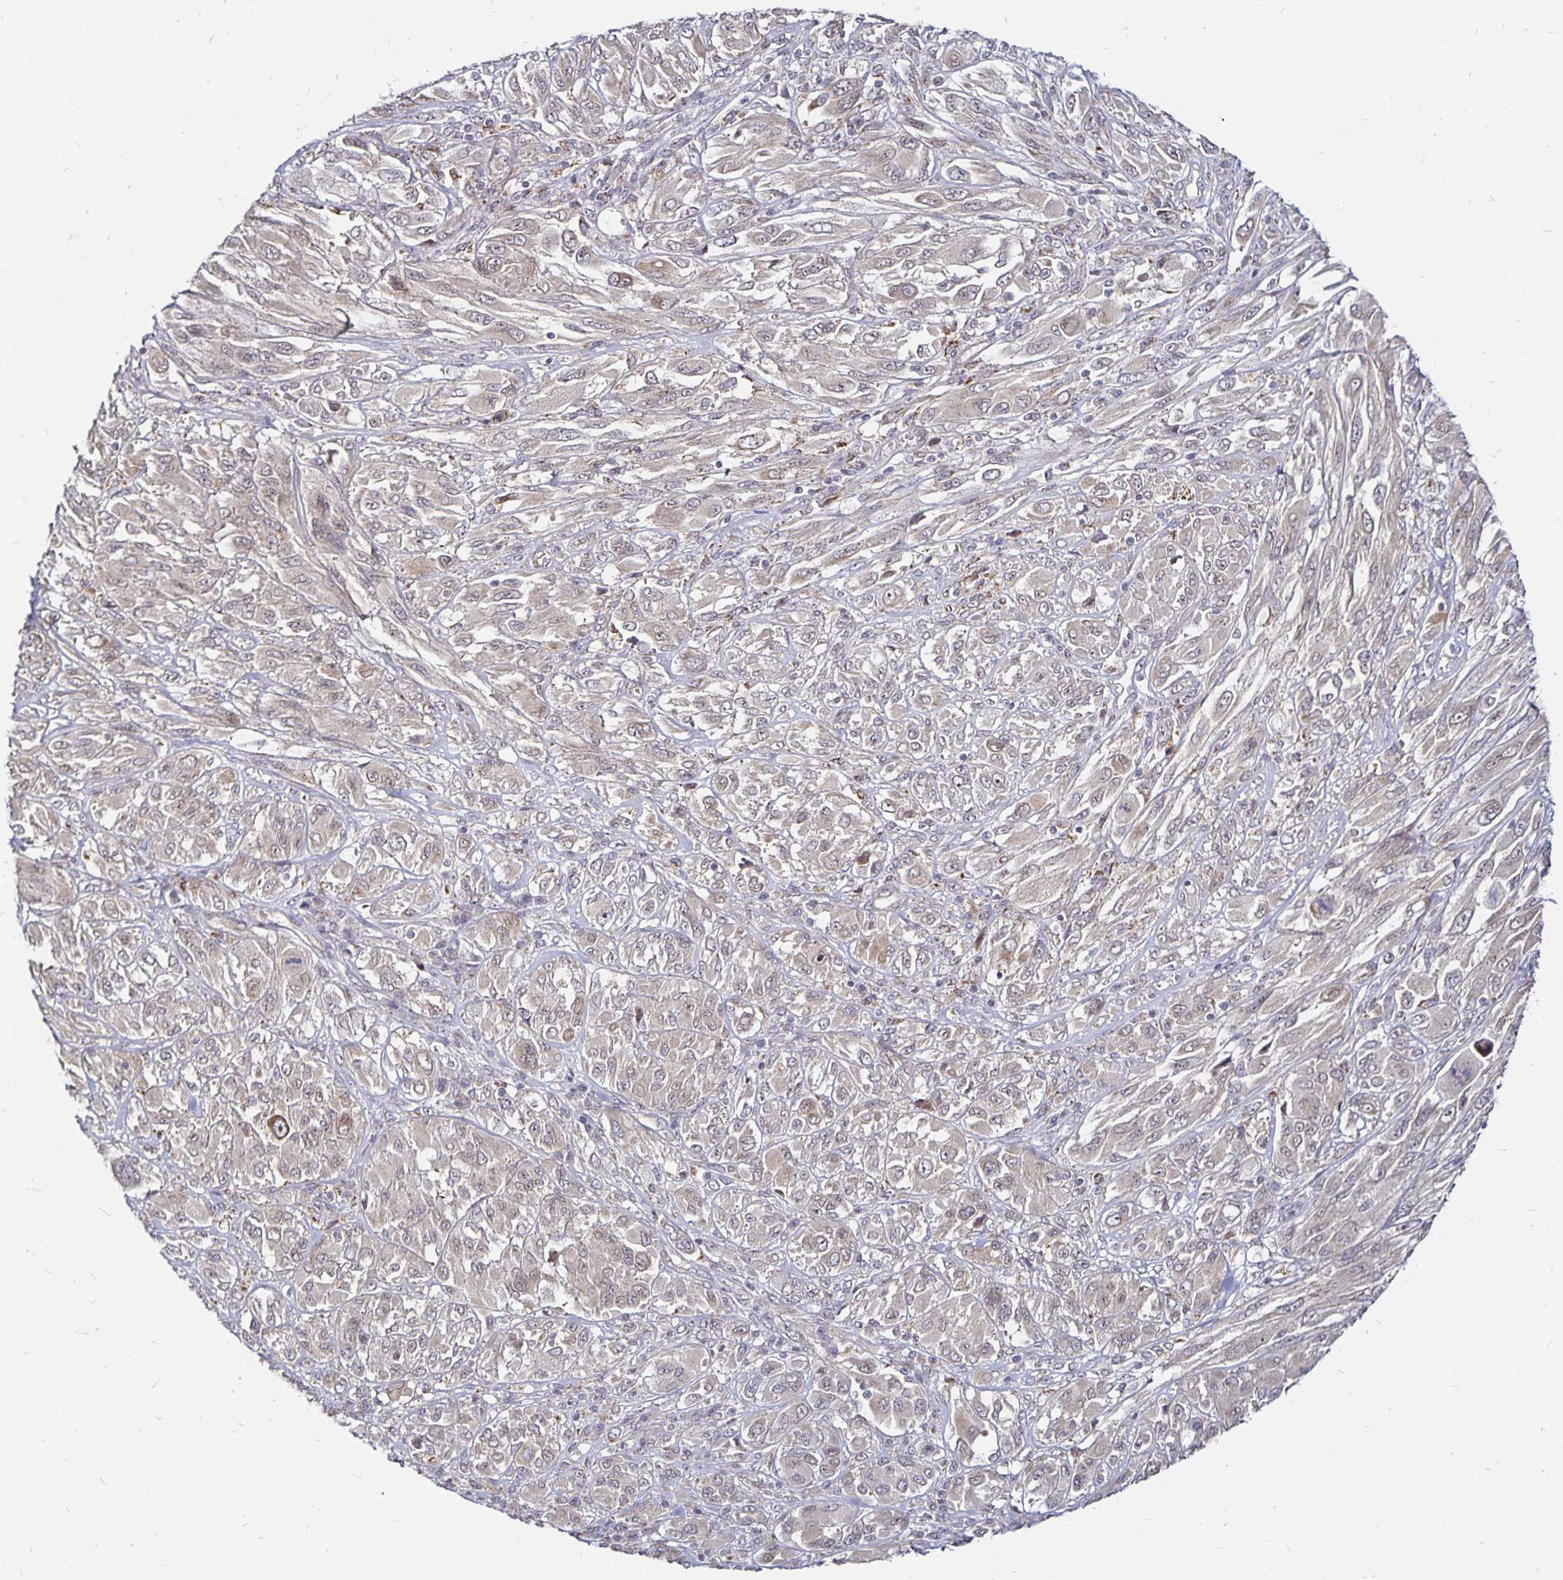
{"staining": {"intensity": "weak", "quantity": "<25%", "location": "cytoplasmic/membranous"}, "tissue": "melanoma", "cell_type": "Tumor cells", "image_type": "cancer", "snomed": [{"axis": "morphology", "description": "Malignant melanoma, NOS"}, {"axis": "topography", "description": "Skin"}], "caption": "This is an immunohistochemistry photomicrograph of human melanoma. There is no positivity in tumor cells.", "gene": "CYP27A1", "patient": {"sex": "female", "age": 91}}